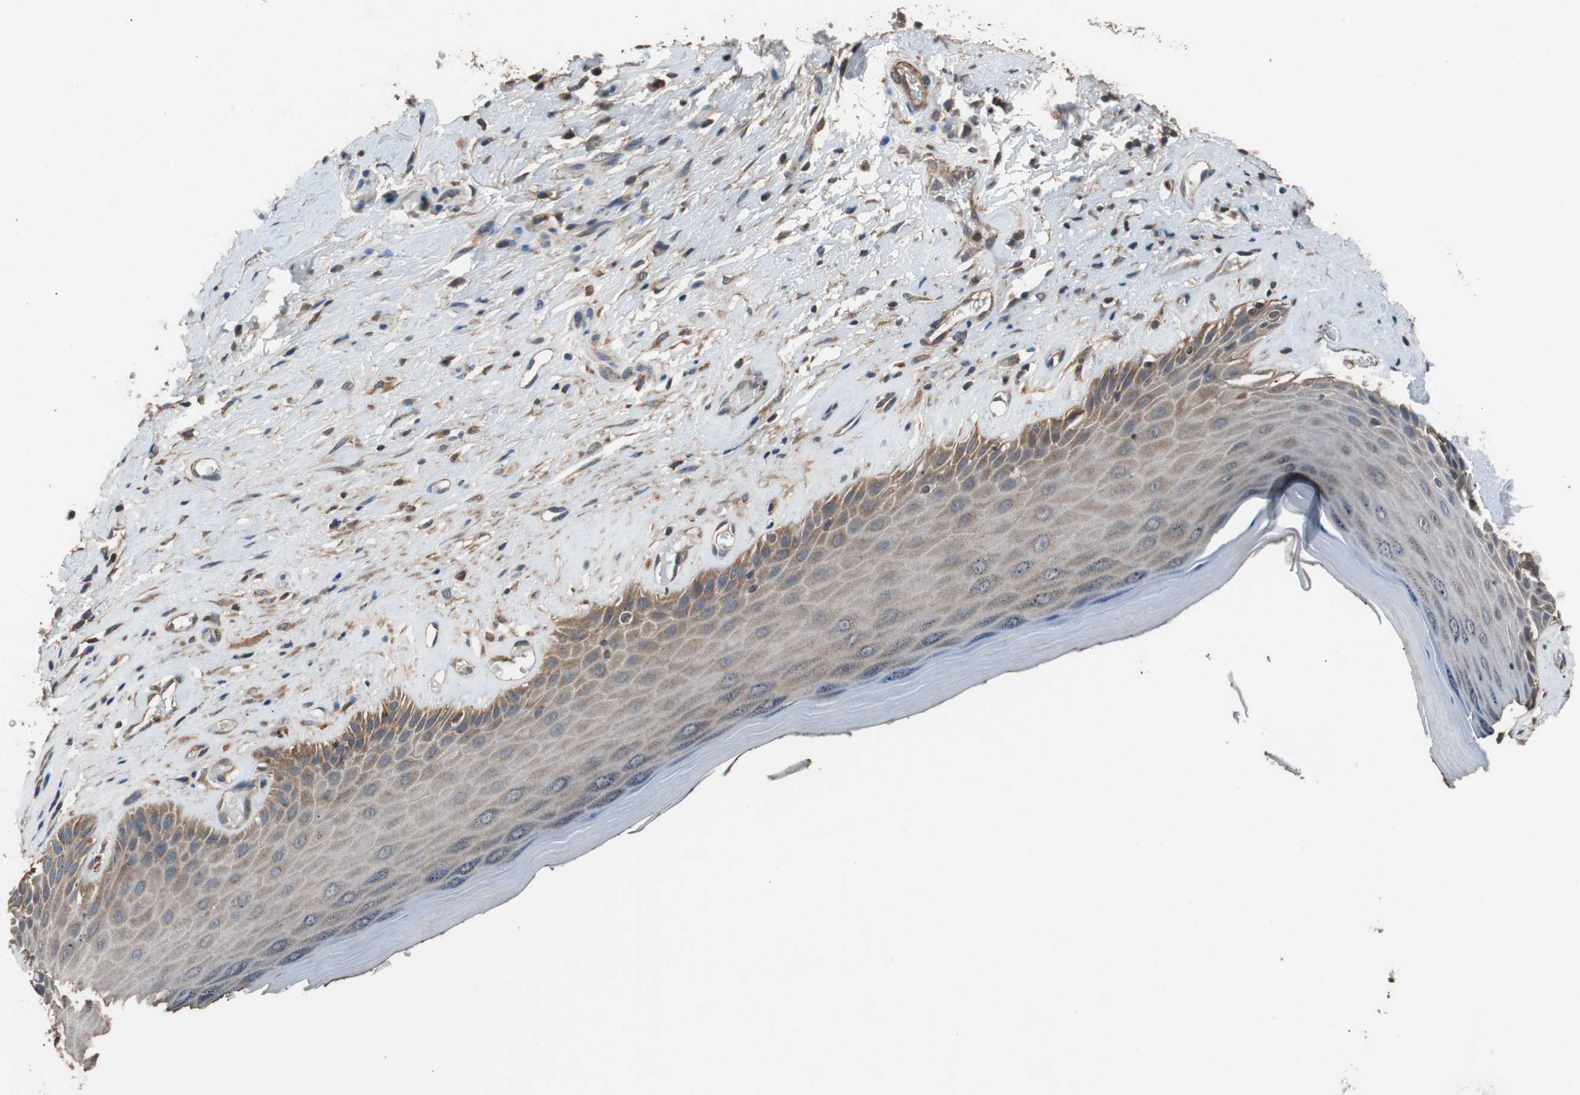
{"staining": {"intensity": "moderate", "quantity": "25%-75%", "location": "cytoplasmic/membranous"}, "tissue": "skin", "cell_type": "Epidermal cells", "image_type": "normal", "snomed": [{"axis": "morphology", "description": "Normal tissue, NOS"}, {"axis": "morphology", "description": "Inflammation, NOS"}, {"axis": "topography", "description": "Vulva"}], "caption": "Skin stained for a protein shows moderate cytoplasmic/membranous positivity in epidermal cells.", "gene": "PITRM1", "patient": {"sex": "female", "age": 84}}